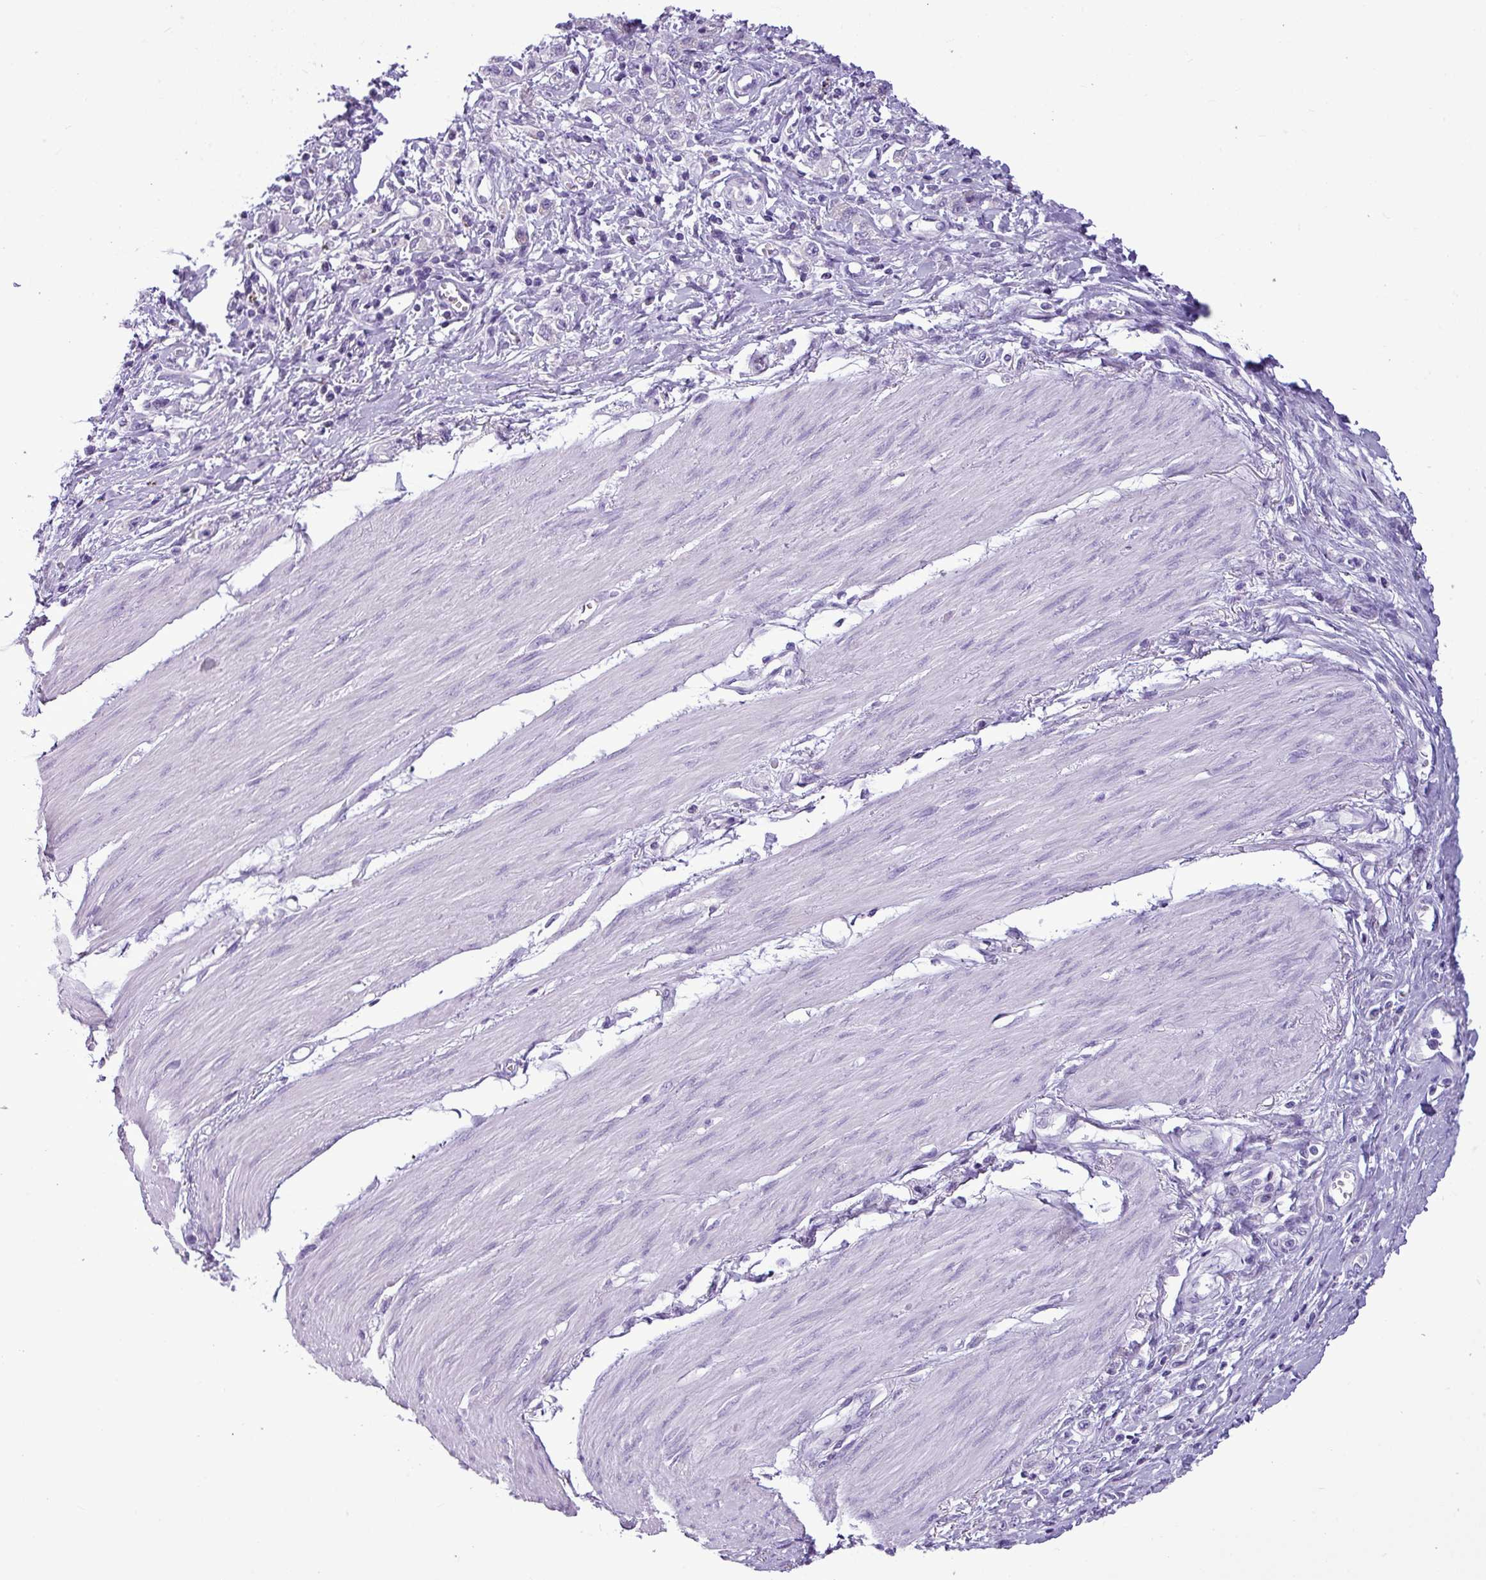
{"staining": {"intensity": "negative", "quantity": "none", "location": "none"}, "tissue": "stomach cancer", "cell_type": "Tumor cells", "image_type": "cancer", "snomed": [{"axis": "morphology", "description": "Adenocarcinoma, NOS"}, {"axis": "topography", "description": "Stomach"}], "caption": "DAB (3,3'-diaminobenzidine) immunohistochemical staining of stomach cancer (adenocarcinoma) exhibits no significant staining in tumor cells.", "gene": "IL17A", "patient": {"sex": "female", "age": 76}}